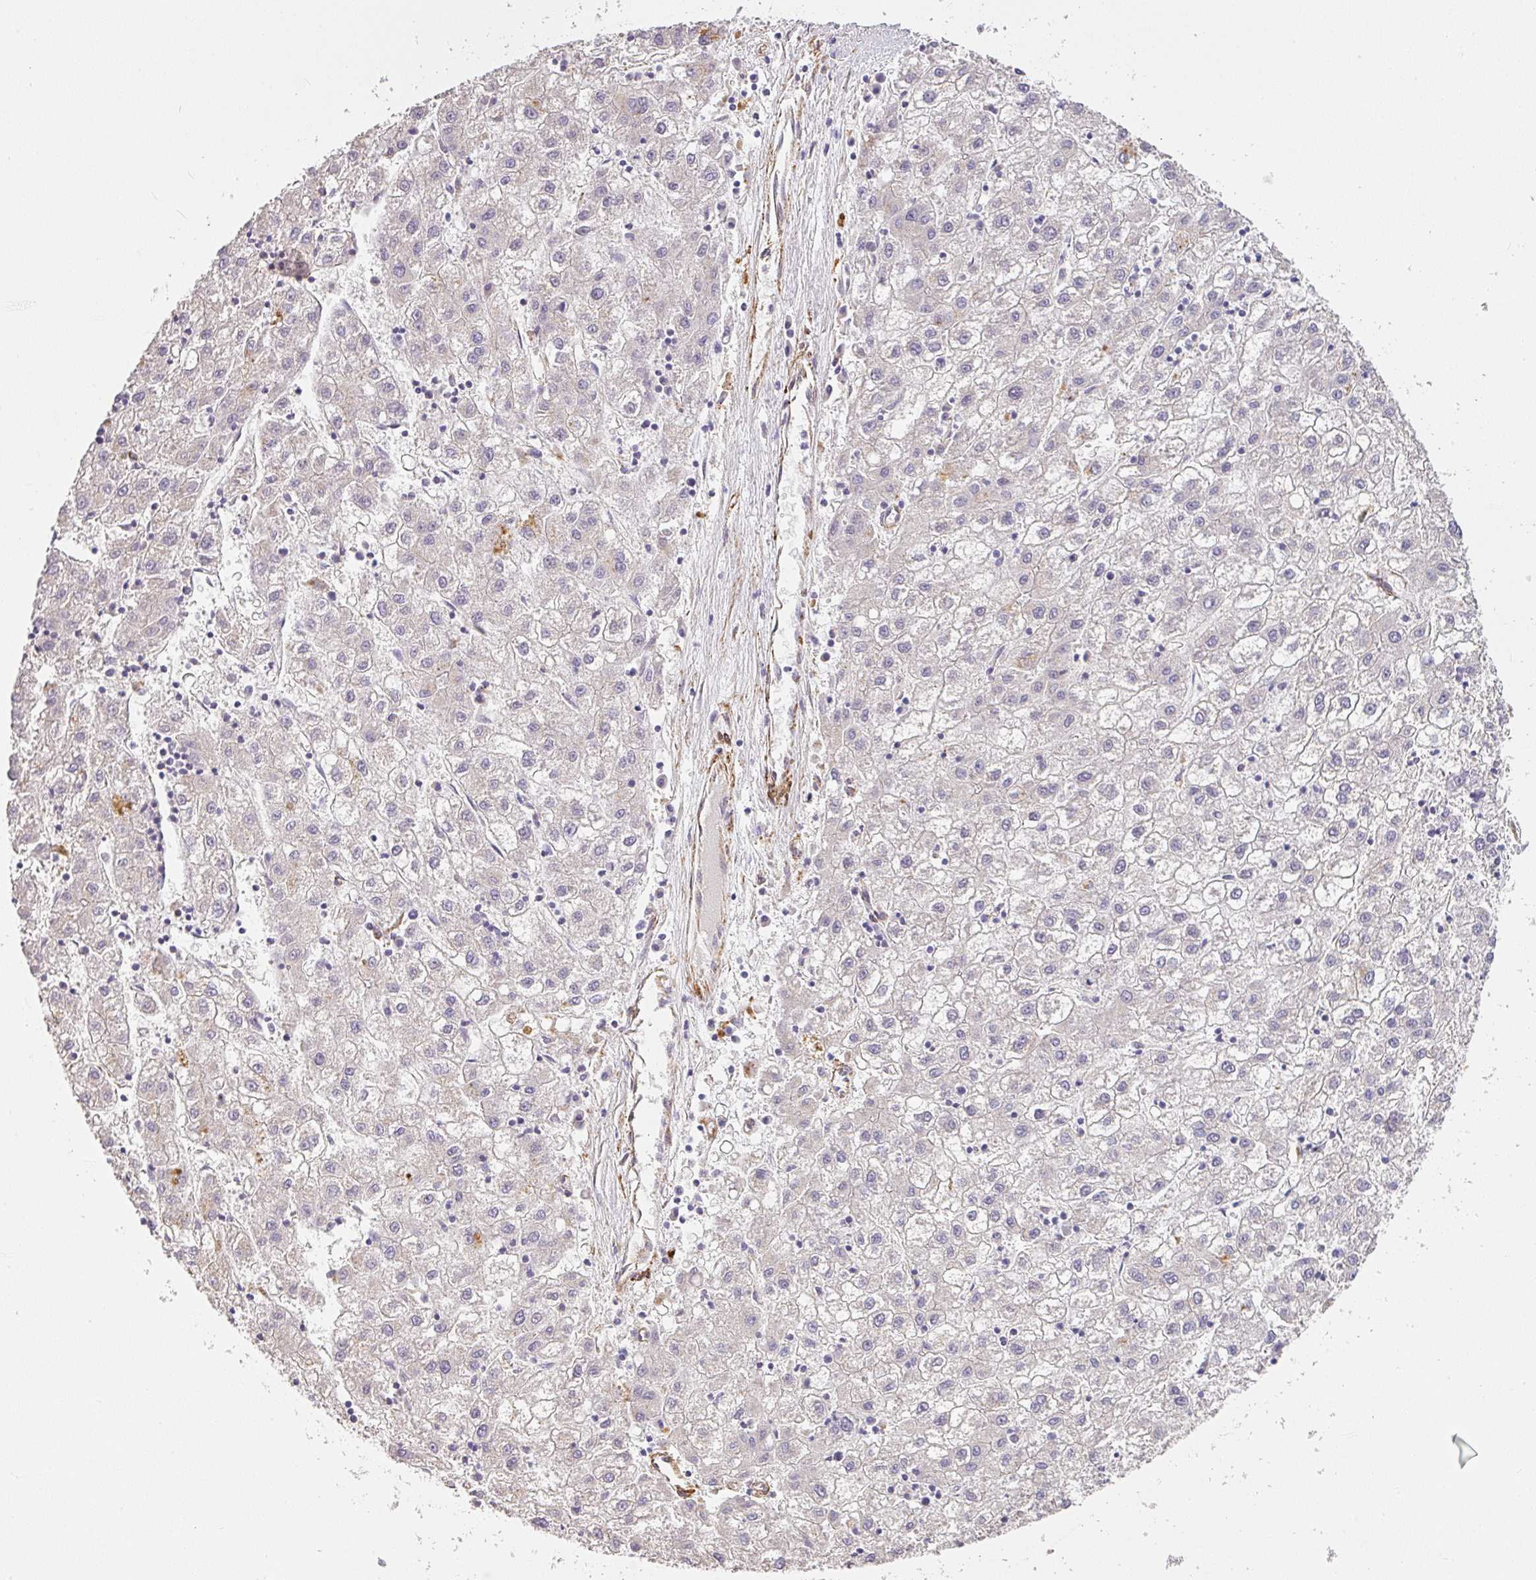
{"staining": {"intensity": "negative", "quantity": "none", "location": "none"}, "tissue": "liver cancer", "cell_type": "Tumor cells", "image_type": "cancer", "snomed": [{"axis": "morphology", "description": "Carcinoma, Hepatocellular, NOS"}, {"axis": "topography", "description": "Liver"}], "caption": "Immunohistochemistry photomicrograph of neoplastic tissue: human liver cancer (hepatocellular carcinoma) stained with DAB (3,3'-diaminobenzidine) exhibits no significant protein positivity in tumor cells. Nuclei are stained in blue.", "gene": "SLC25A17", "patient": {"sex": "male", "age": 72}}